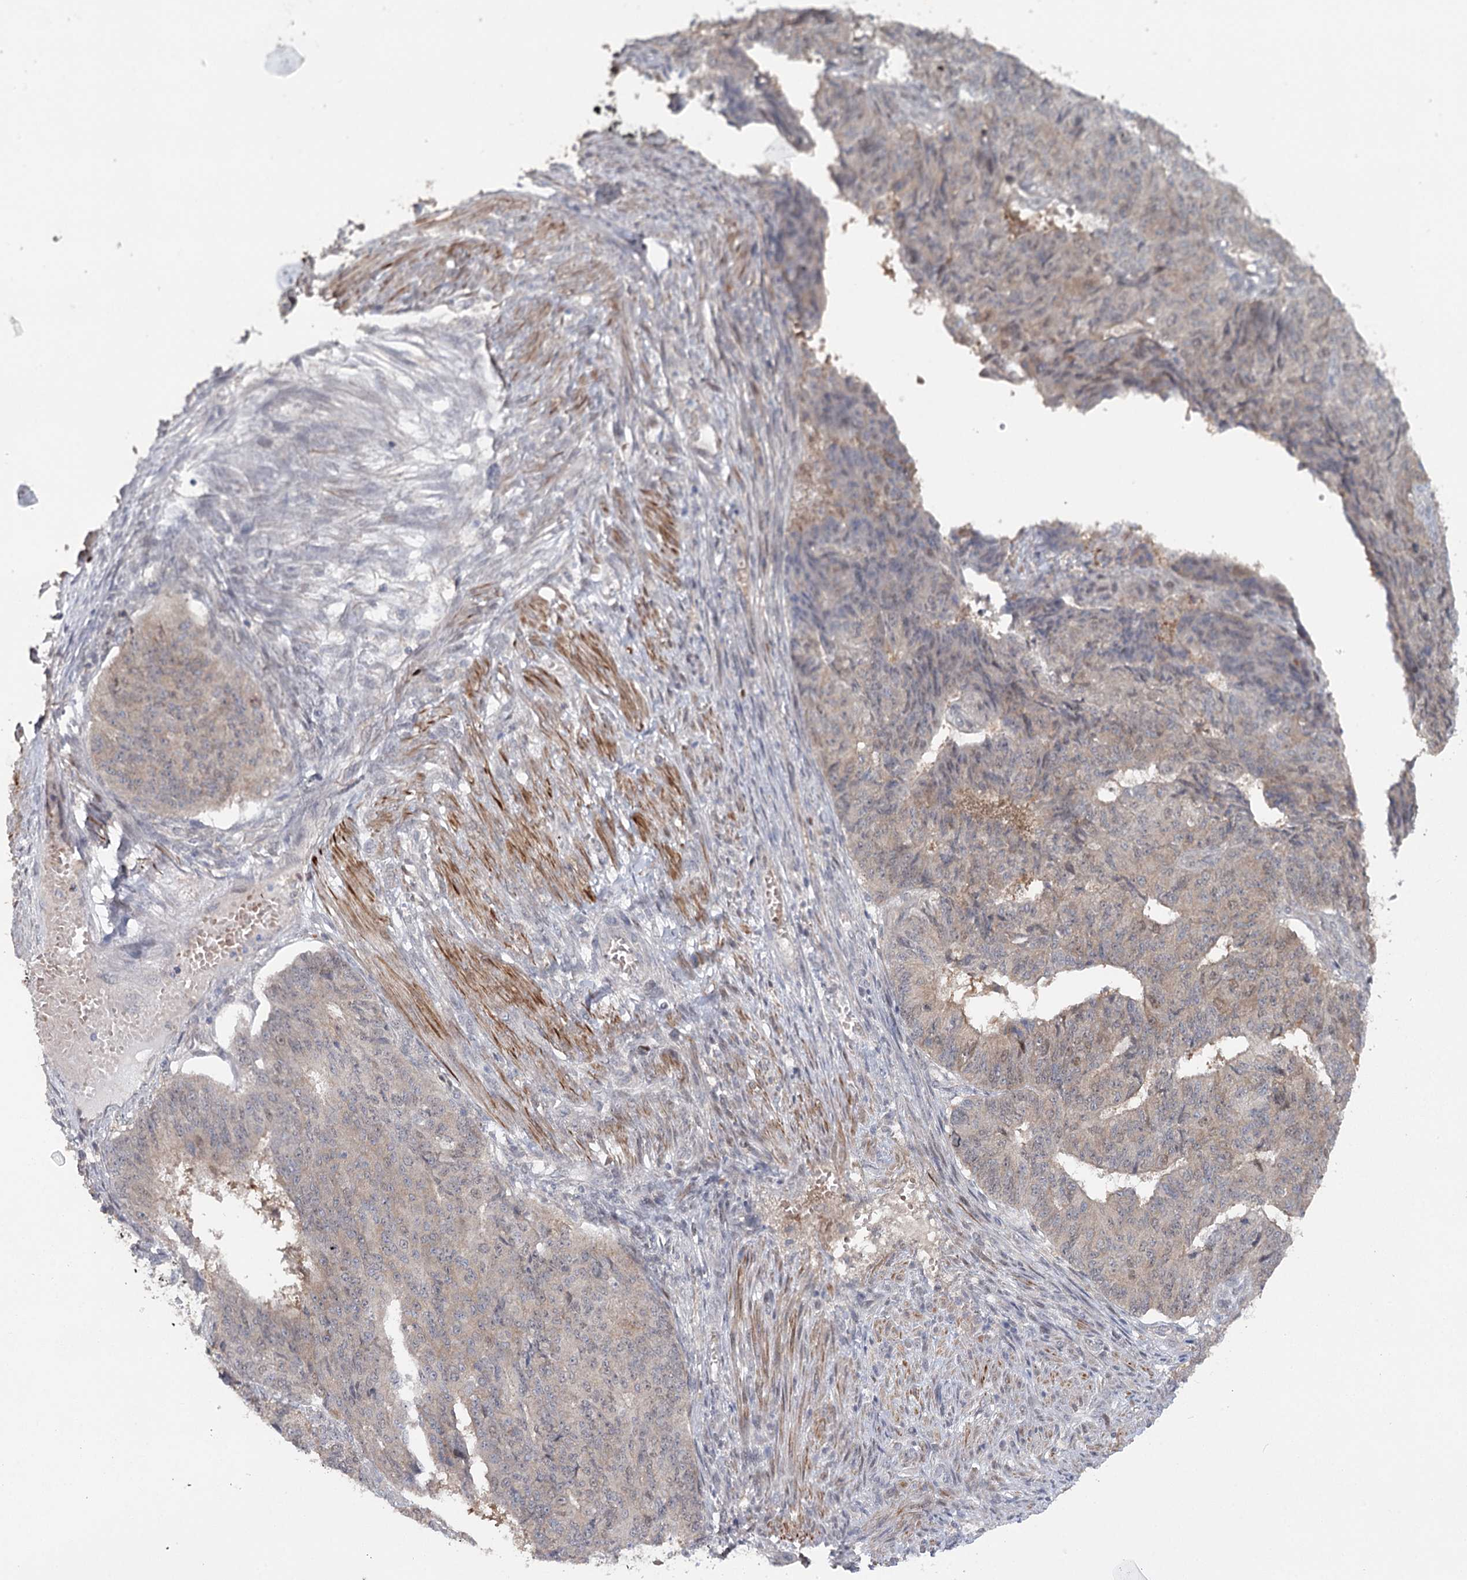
{"staining": {"intensity": "weak", "quantity": "25%-75%", "location": "cytoplasmic/membranous"}, "tissue": "endometrial cancer", "cell_type": "Tumor cells", "image_type": "cancer", "snomed": [{"axis": "morphology", "description": "Adenocarcinoma, NOS"}, {"axis": "topography", "description": "Endometrium"}], "caption": "IHC image of neoplastic tissue: human endometrial cancer stained using immunohistochemistry exhibits low levels of weak protein expression localized specifically in the cytoplasmic/membranous of tumor cells, appearing as a cytoplasmic/membranous brown color.", "gene": "MAP3K13", "patient": {"sex": "female", "age": 32}}